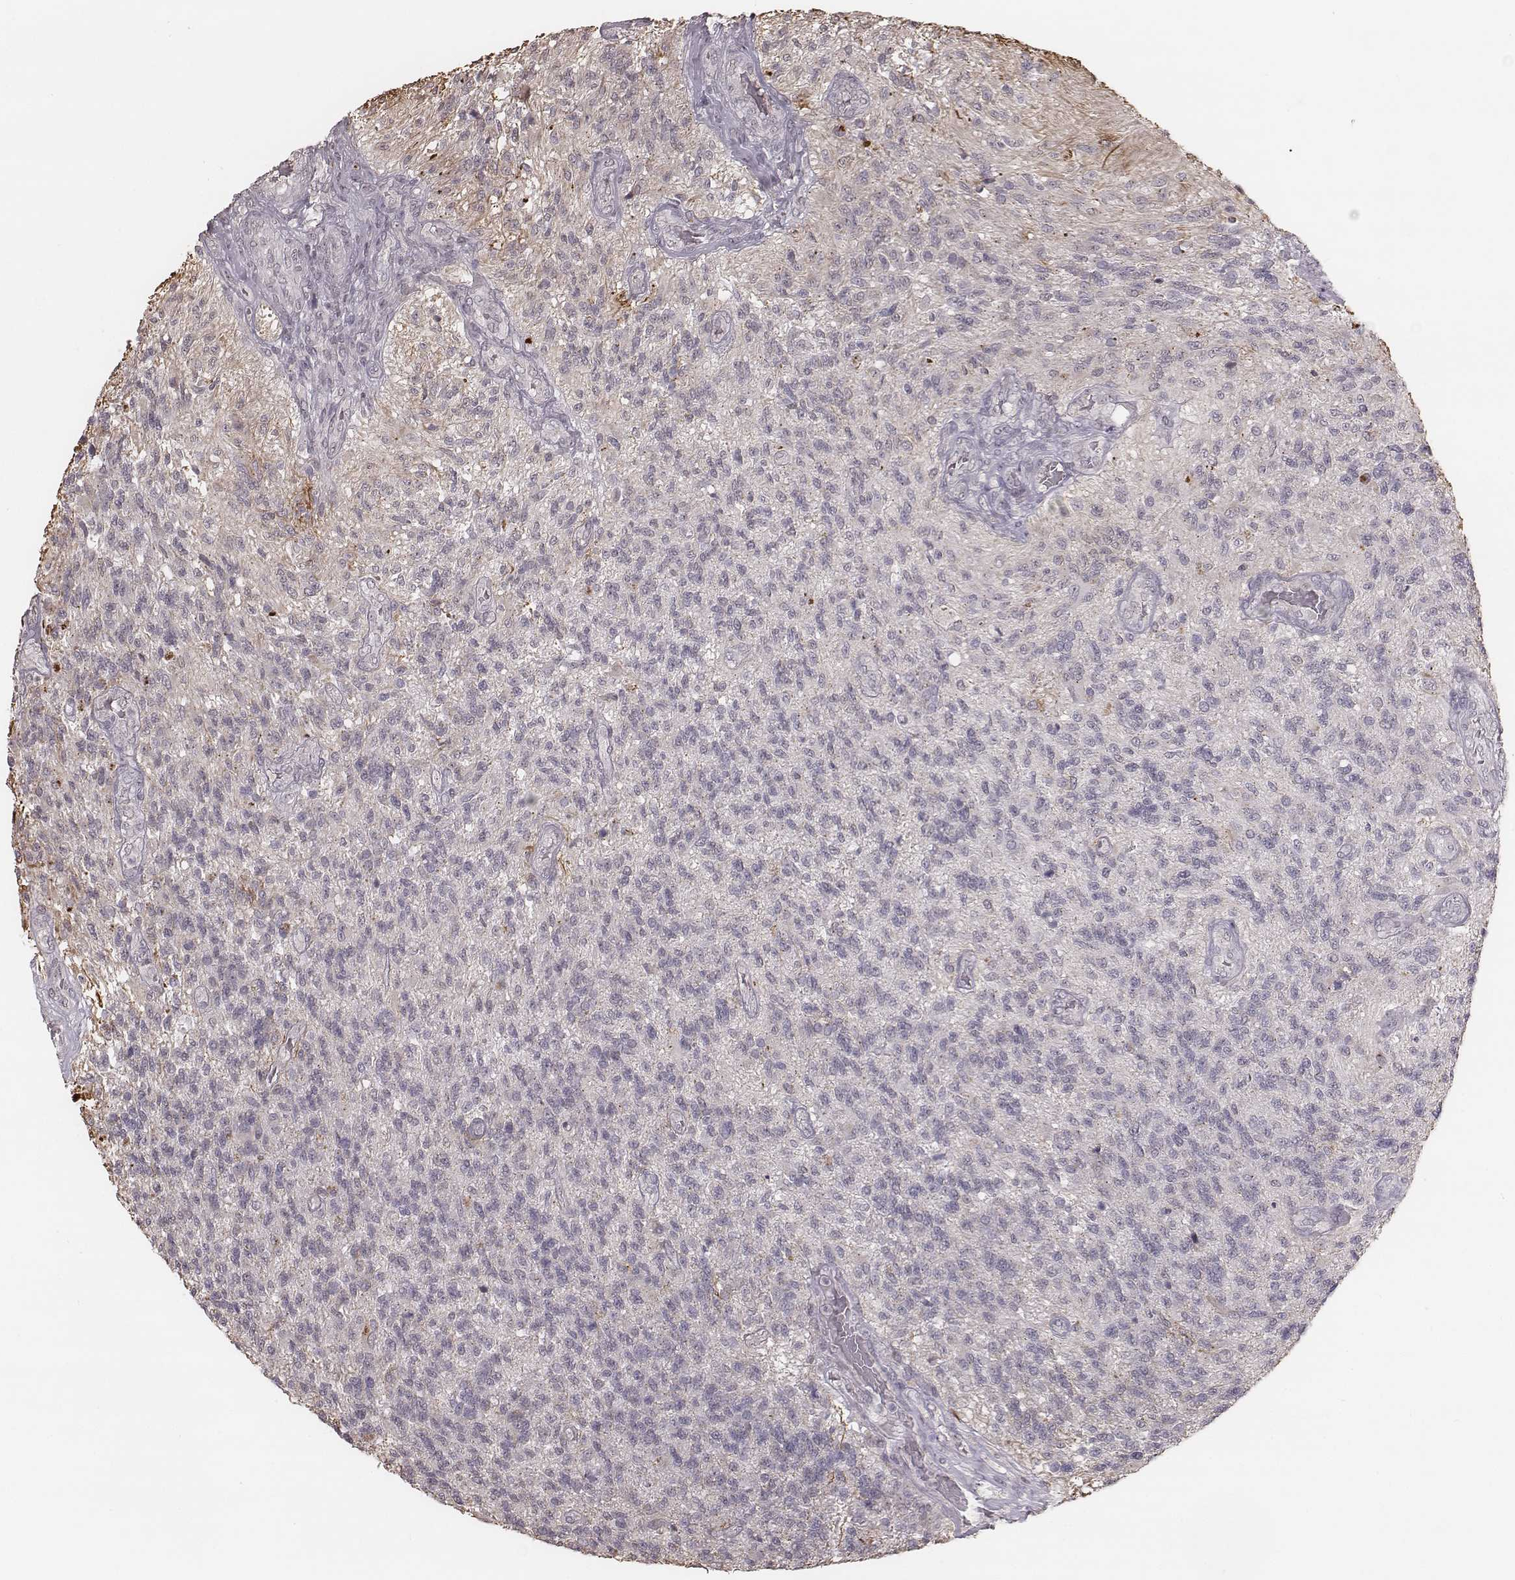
{"staining": {"intensity": "negative", "quantity": "none", "location": "none"}, "tissue": "glioma", "cell_type": "Tumor cells", "image_type": "cancer", "snomed": [{"axis": "morphology", "description": "Glioma, malignant, High grade"}, {"axis": "topography", "description": "Brain"}], "caption": "IHC of glioma reveals no staining in tumor cells.", "gene": "SLC7A4", "patient": {"sex": "male", "age": 56}}